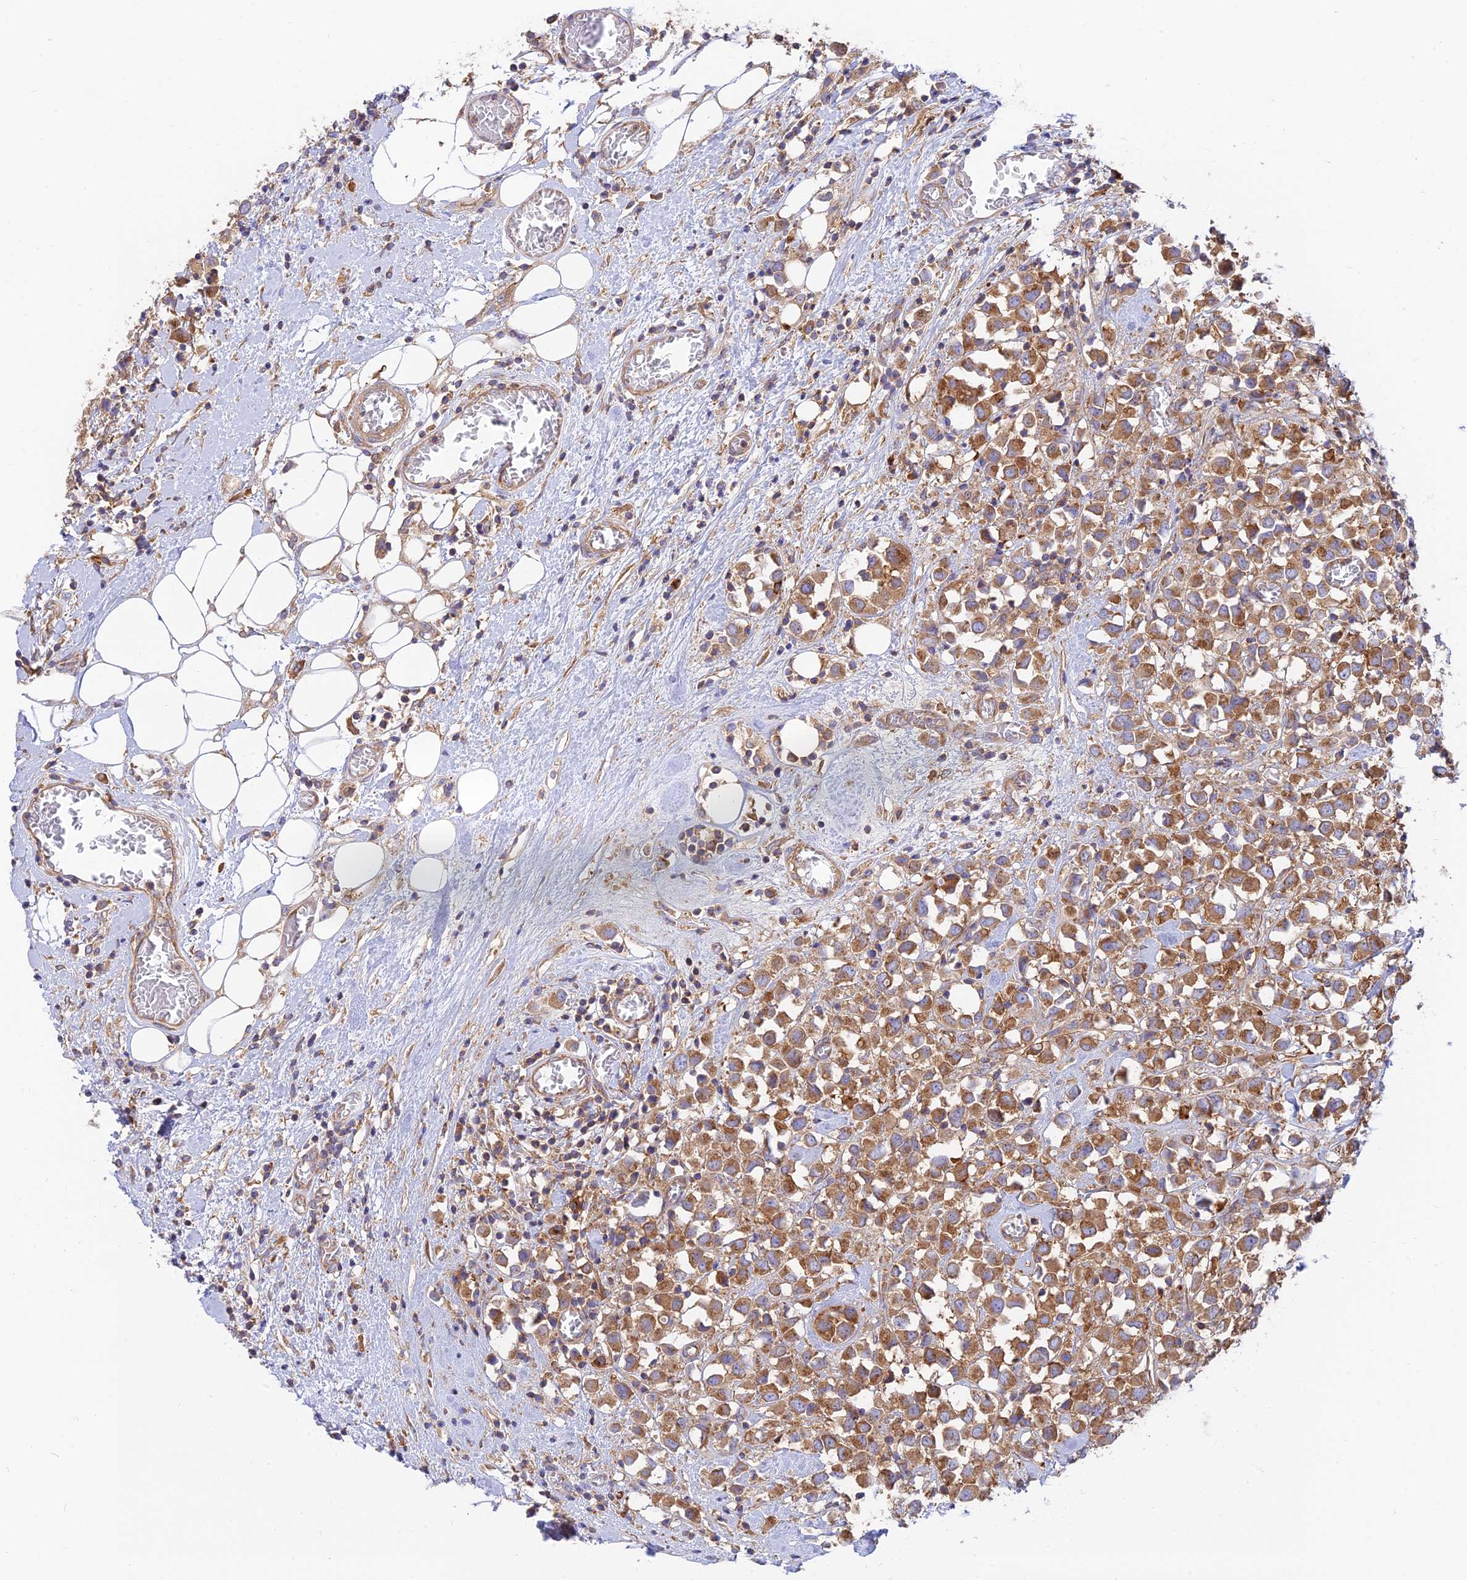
{"staining": {"intensity": "moderate", "quantity": ">75%", "location": "cytoplasmic/membranous"}, "tissue": "breast cancer", "cell_type": "Tumor cells", "image_type": "cancer", "snomed": [{"axis": "morphology", "description": "Duct carcinoma"}, {"axis": "topography", "description": "Breast"}], "caption": "This histopathology image demonstrates breast cancer (infiltrating ductal carcinoma) stained with IHC to label a protein in brown. The cytoplasmic/membranous of tumor cells show moderate positivity for the protein. Nuclei are counter-stained blue.", "gene": "GOLGA3", "patient": {"sex": "female", "age": 61}}